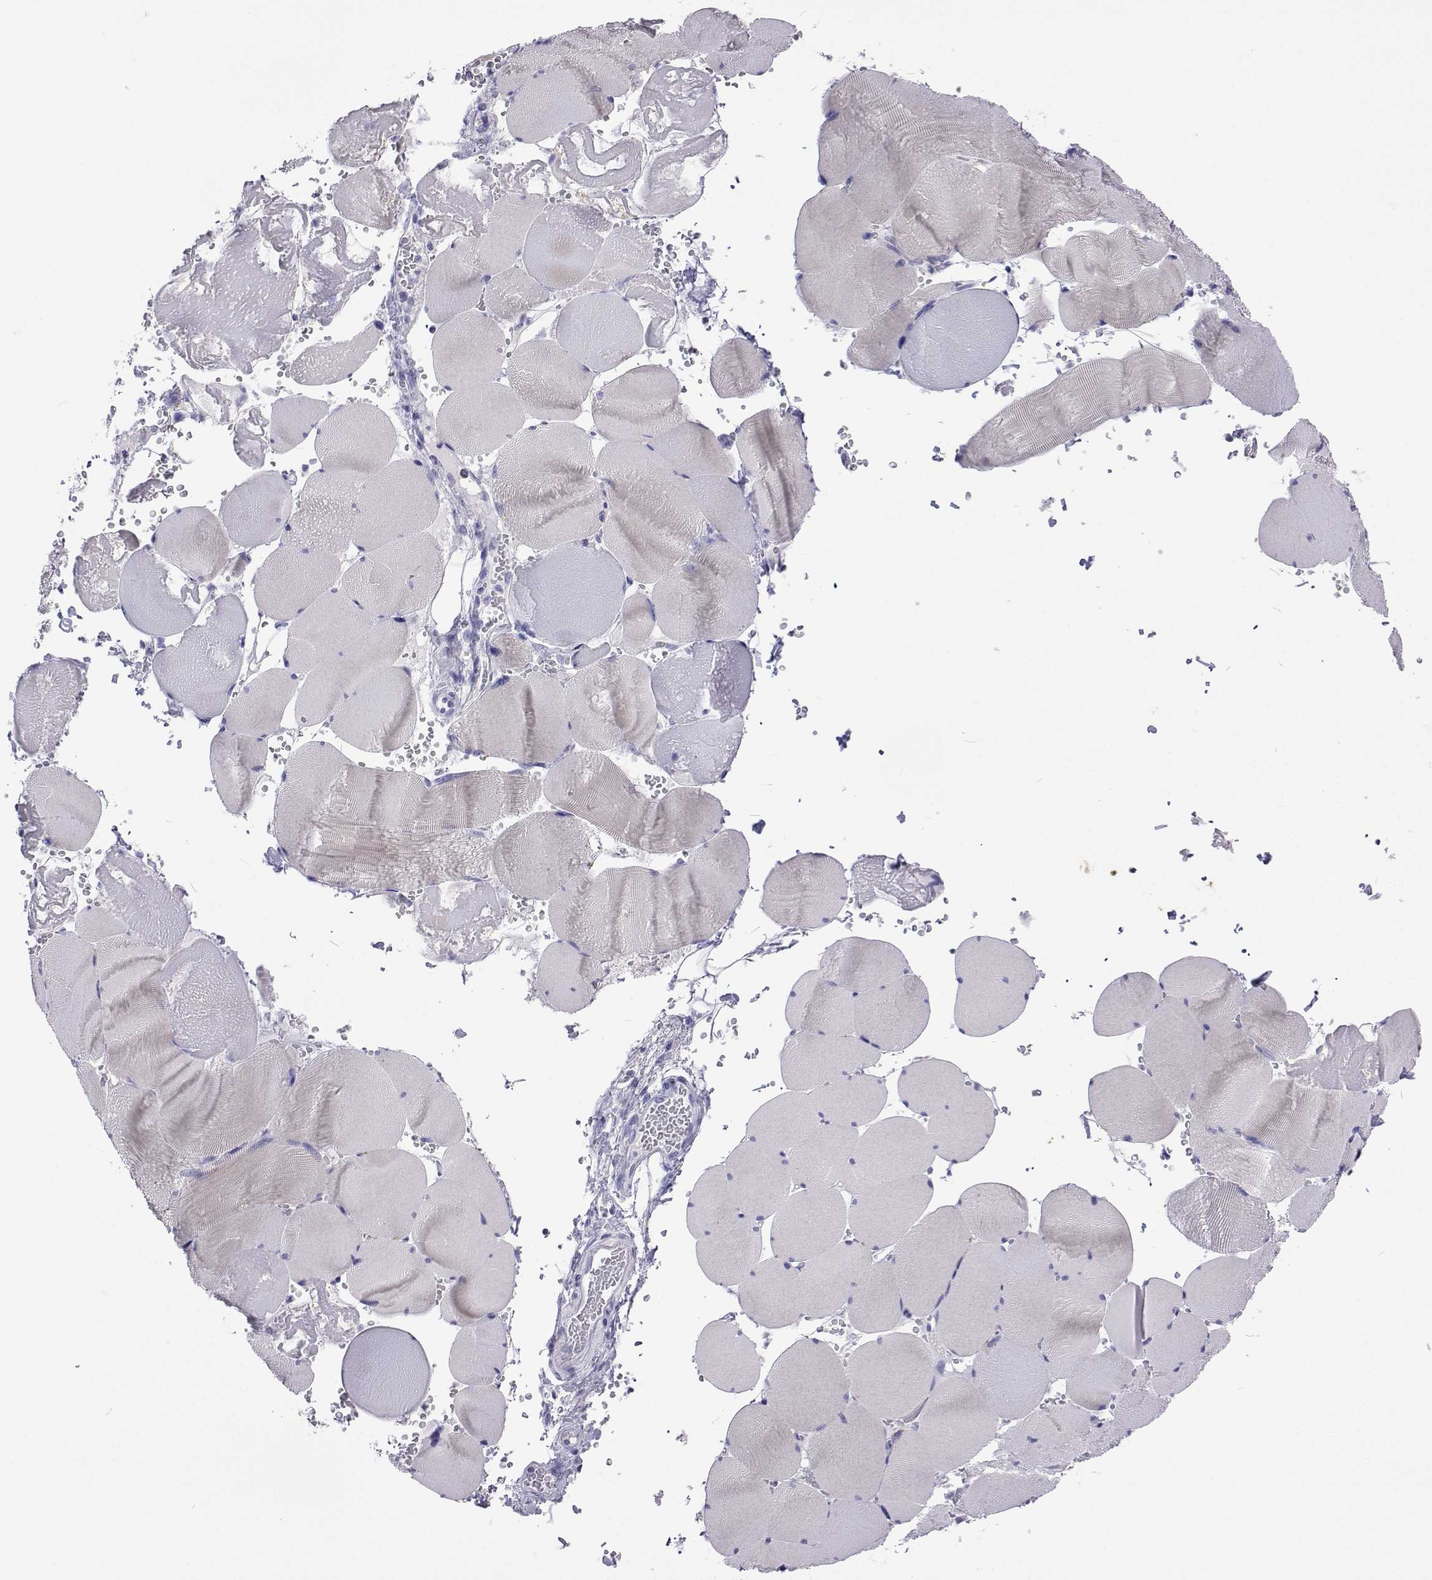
{"staining": {"intensity": "negative", "quantity": "none", "location": "none"}, "tissue": "skeletal muscle", "cell_type": "Myocytes", "image_type": "normal", "snomed": [{"axis": "morphology", "description": "Normal tissue, NOS"}, {"axis": "topography", "description": "Skeletal muscle"}, {"axis": "topography", "description": "Head-Neck"}], "caption": "Photomicrograph shows no protein positivity in myocytes of unremarkable skeletal muscle.", "gene": "UMODL1", "patient": {"sex": "male", "age": 66}}